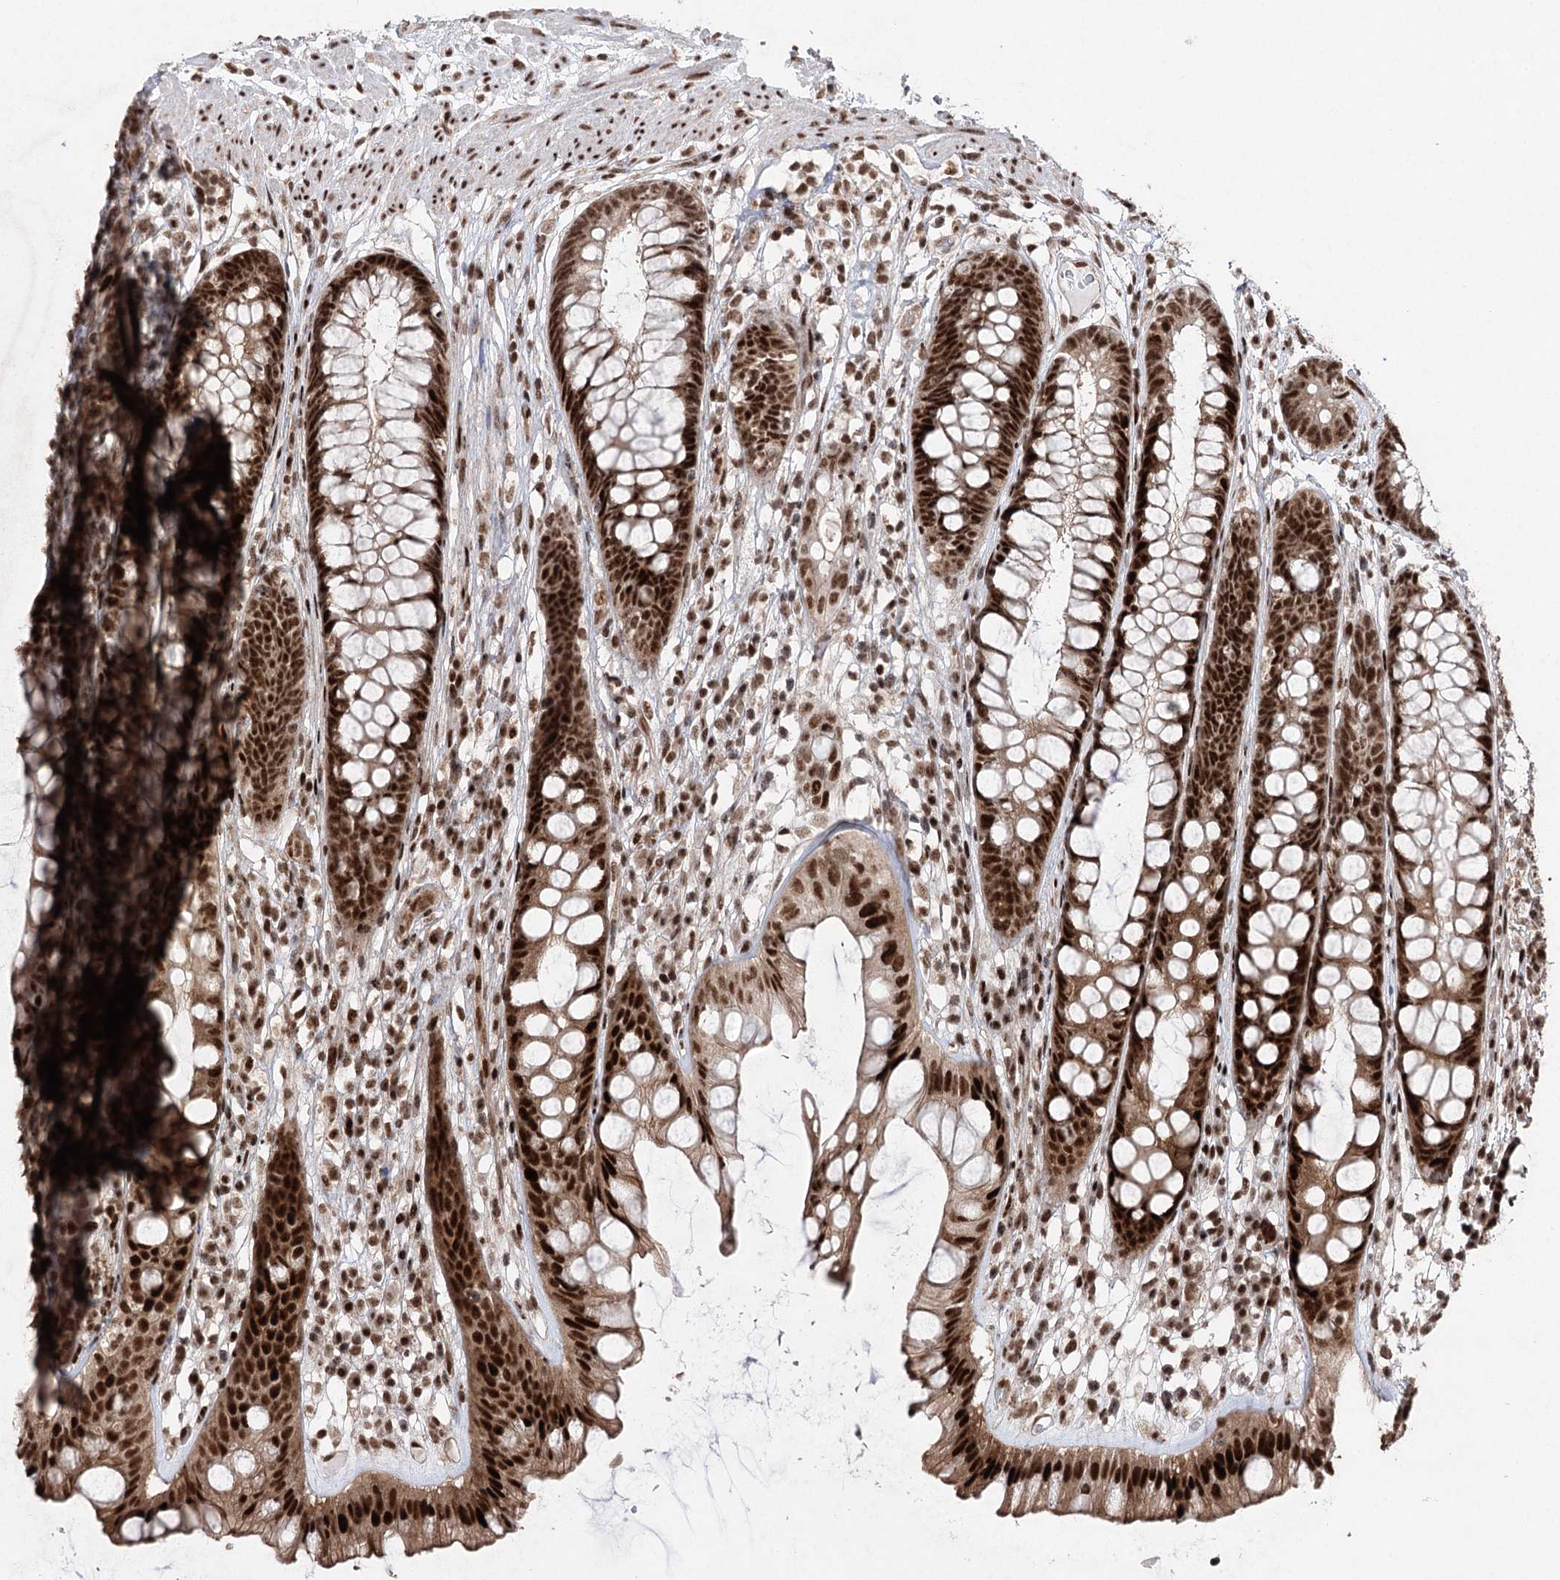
{"staining": {"intensity": "strong", "quantity": ">75%", "location": "cytoplasmic/membranous,nuclear"}, "tissue": "rectum", "cell_type": "Glandular cells", "image_type": "normal", "snomed": [{"axis": "morphology", "description": "Normal tissue, NOS"}, {"axis": "topography", "description": "Rectum"}], "caption": "An immunohistochemistry (IHC) micrograph of benign tissue is shown. Protein staining in brown labels strong cytoplasmic/membranous,nuclear positivity in rectum within glandular cells.", "gene": "PDCD4", "patient": {"sex": "male", "age": 74}}